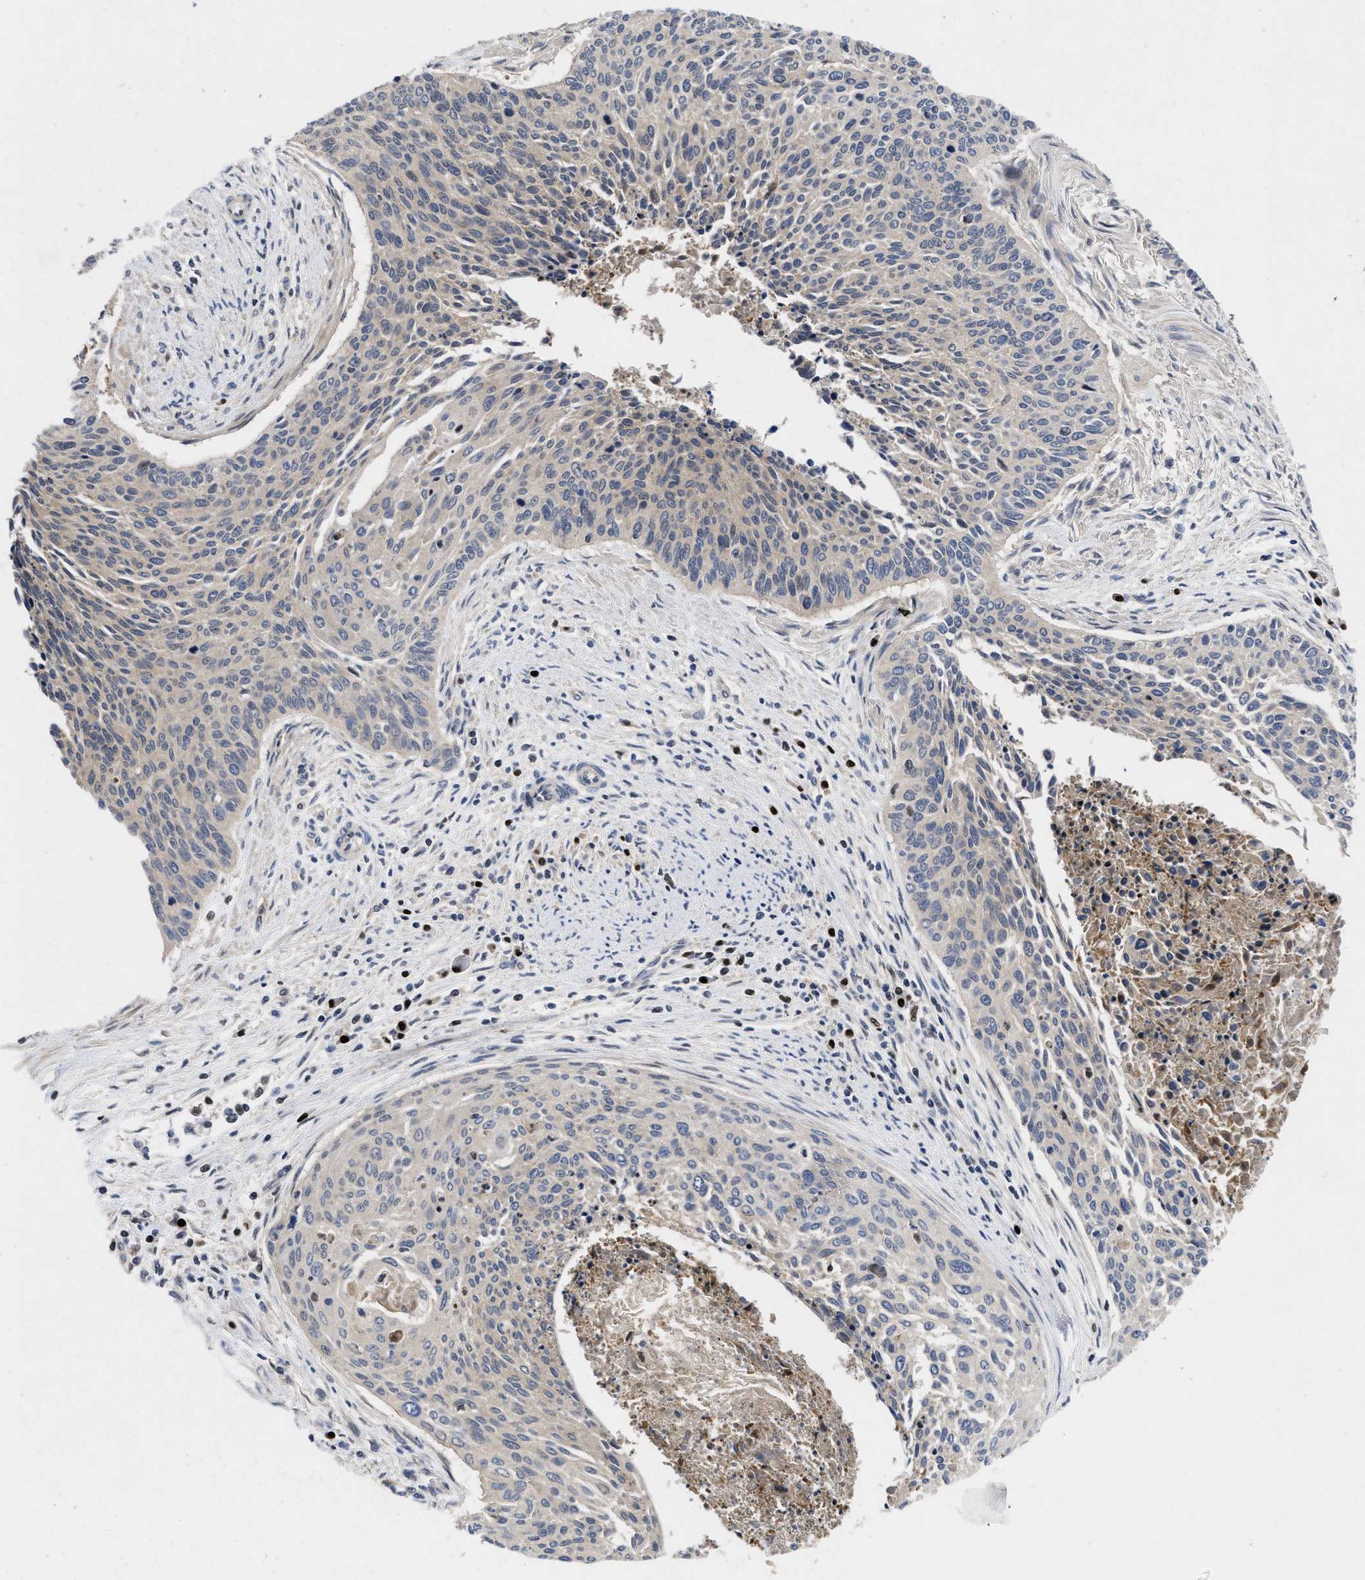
{"staining": {"intensity": "weak", "quantity": "<25%", "location": "cytoplasmic/membranous"}, "tissue": "cervical cancer", "cell_type": "Tumor cells", "image_type": "cancer", "snomed": [{"axis": "morphology", "description": "Squamous cell carcinoma, NOS"}, {"axis": "topography", "description": "Cervix"}], "caption": "Immunohistochemistry of human cervical cancer displays no expression in tumor cells.", "gene": "FAM200A", "patient": {"sex": "female", "age": 55}}